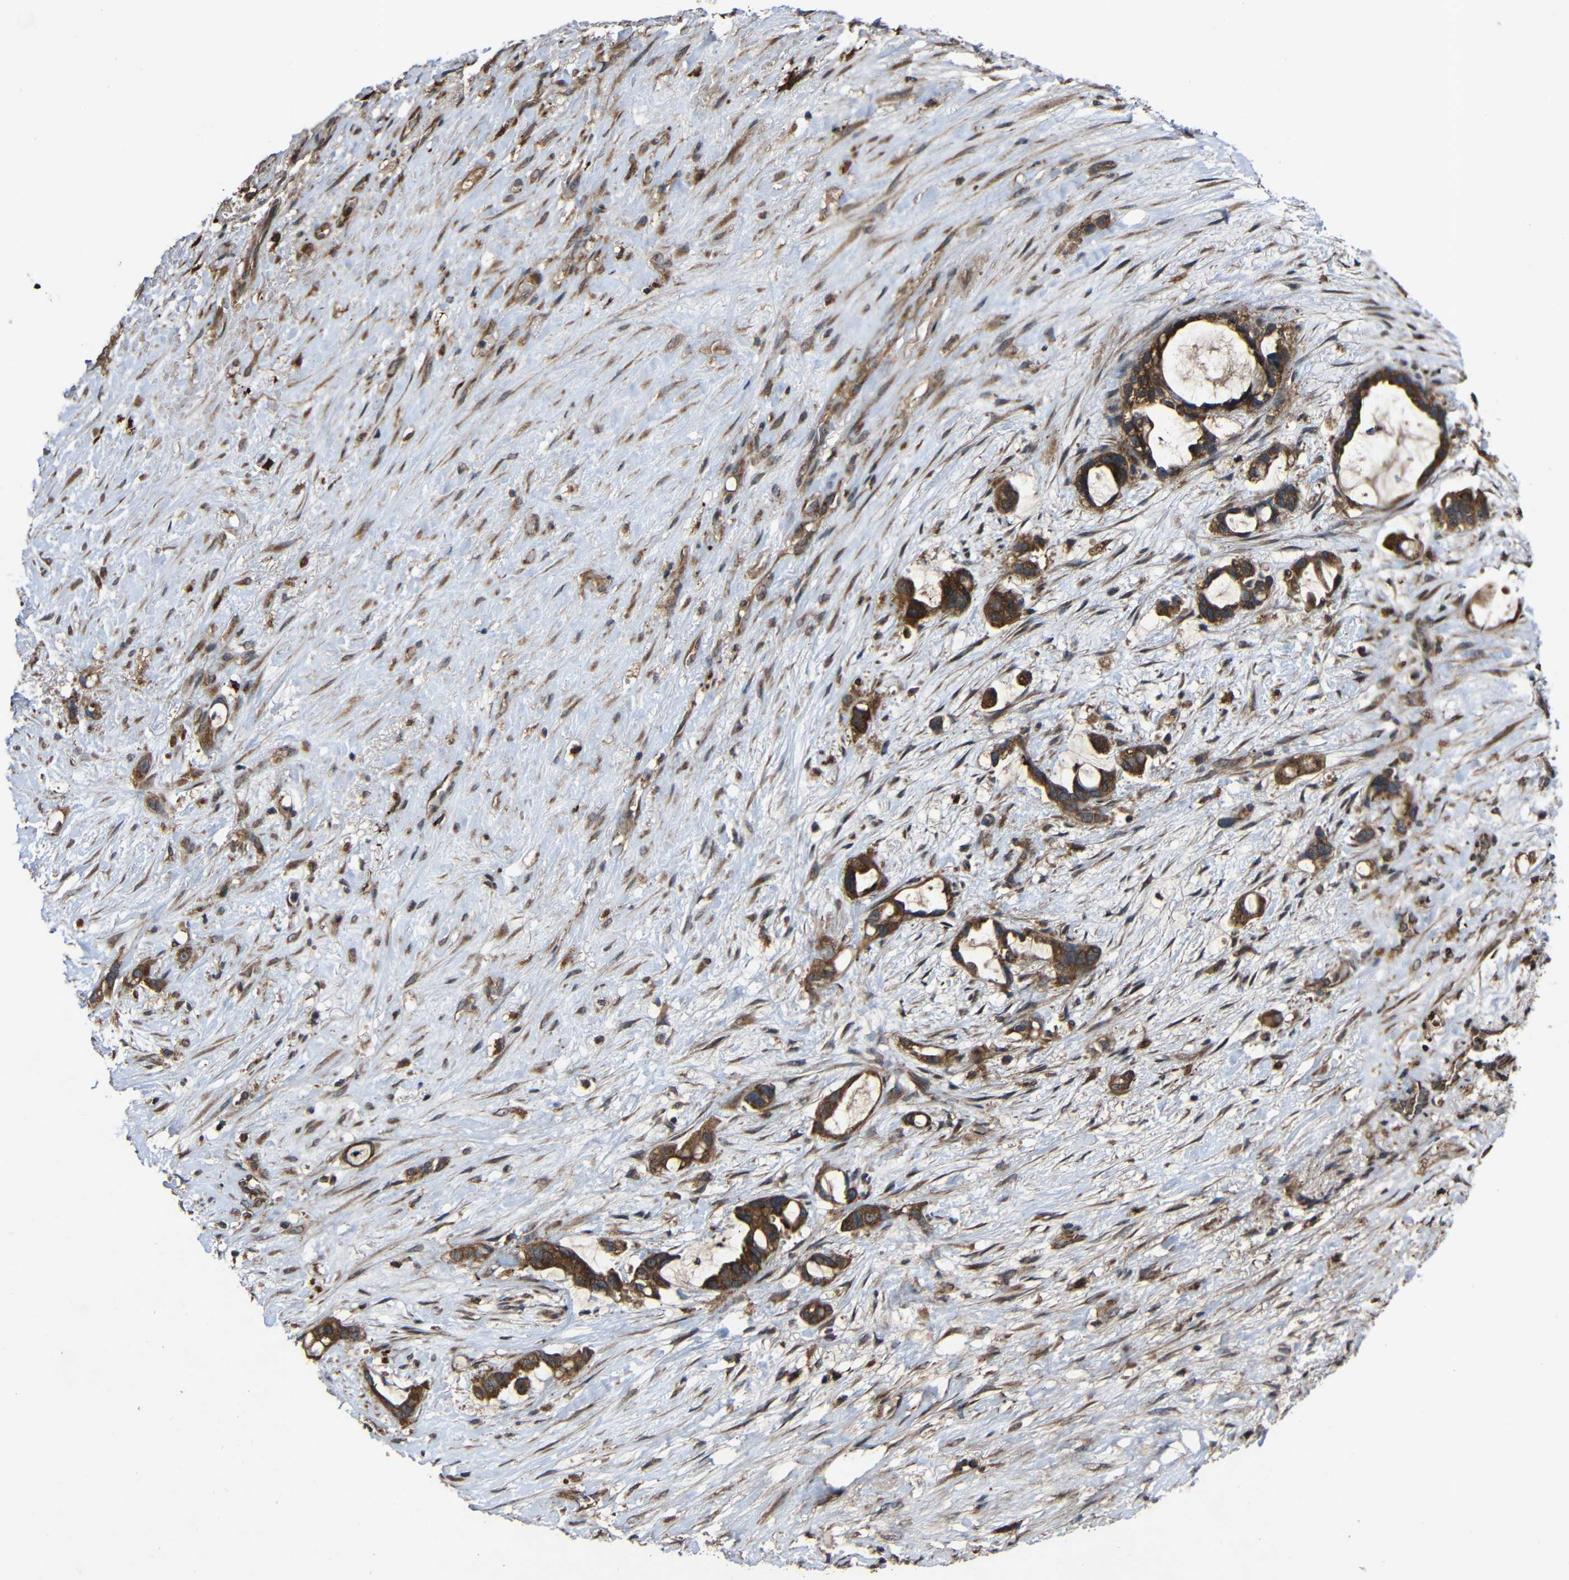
{"staining": {"intensity": "strong", "quantity": ">75%", "location": "cytoplasmic/membranous"}, "tissue": "liver cancer", "cell_type": "Tumor cells", "image_type": "cancer", "snomed": [{"axis": "morphology", "description": "Cholangiocarcinoma"}, {"axis": "topography", "description": "Liver"}], "caption": "Cholangiocarcinoma (liver) tissue shows strong cytoplasmic/membranous positivity in about >75% of tumor cells, visualized by immunohistochemistry.", "gene": "C1GALT1", "patient": {"sex": "female", "age": 65}}